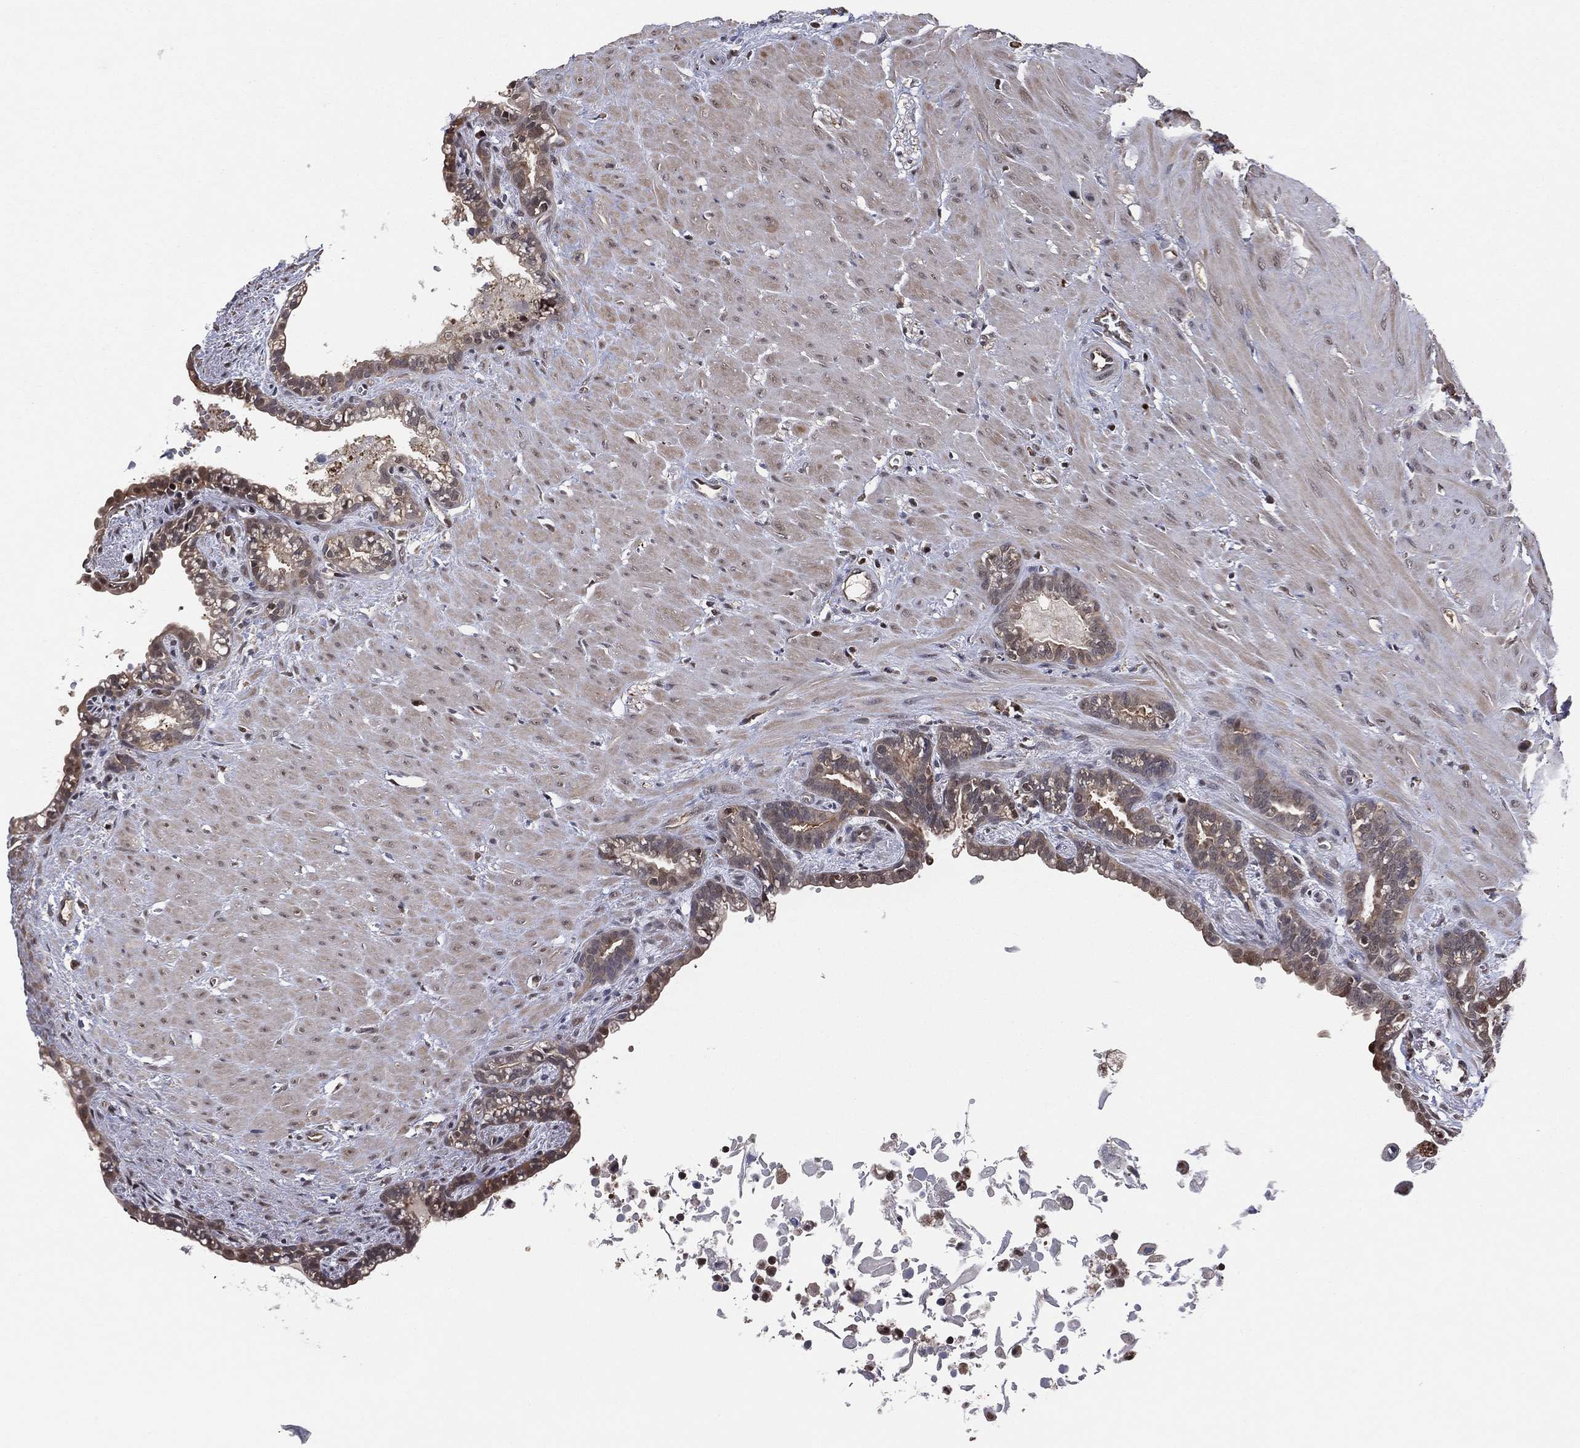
{"staining": {"intensity": "moderate", "quantity": "<25%", "location": "cytoplasmic/membranous,nuclear"}, "tissue": "seminal vesicle", "cell_type": "Glandular cells", "image_type": "normal", "snomed": [{"axis": "morphology", "description": "Normal tissue, NOS"}, {"axis": "morphology", "description": "Urothelial carcinoma, NOS"}, {"axis": "topography", "description": "Urinary bladder"}, {"axis": "topography", "description": "Seminal veicle"}], "caption": "An IHC image of unremarkable tissue is shown. Protein staining in brown highlights moderate cytoplasmic/membranous,nuclear positivity in seminal vesicle within glandular cells. (IHC, brightfield microscopy, high magnification).", "gene": "ICOSLG", "patient": {"sex": "male", "age": 76}}